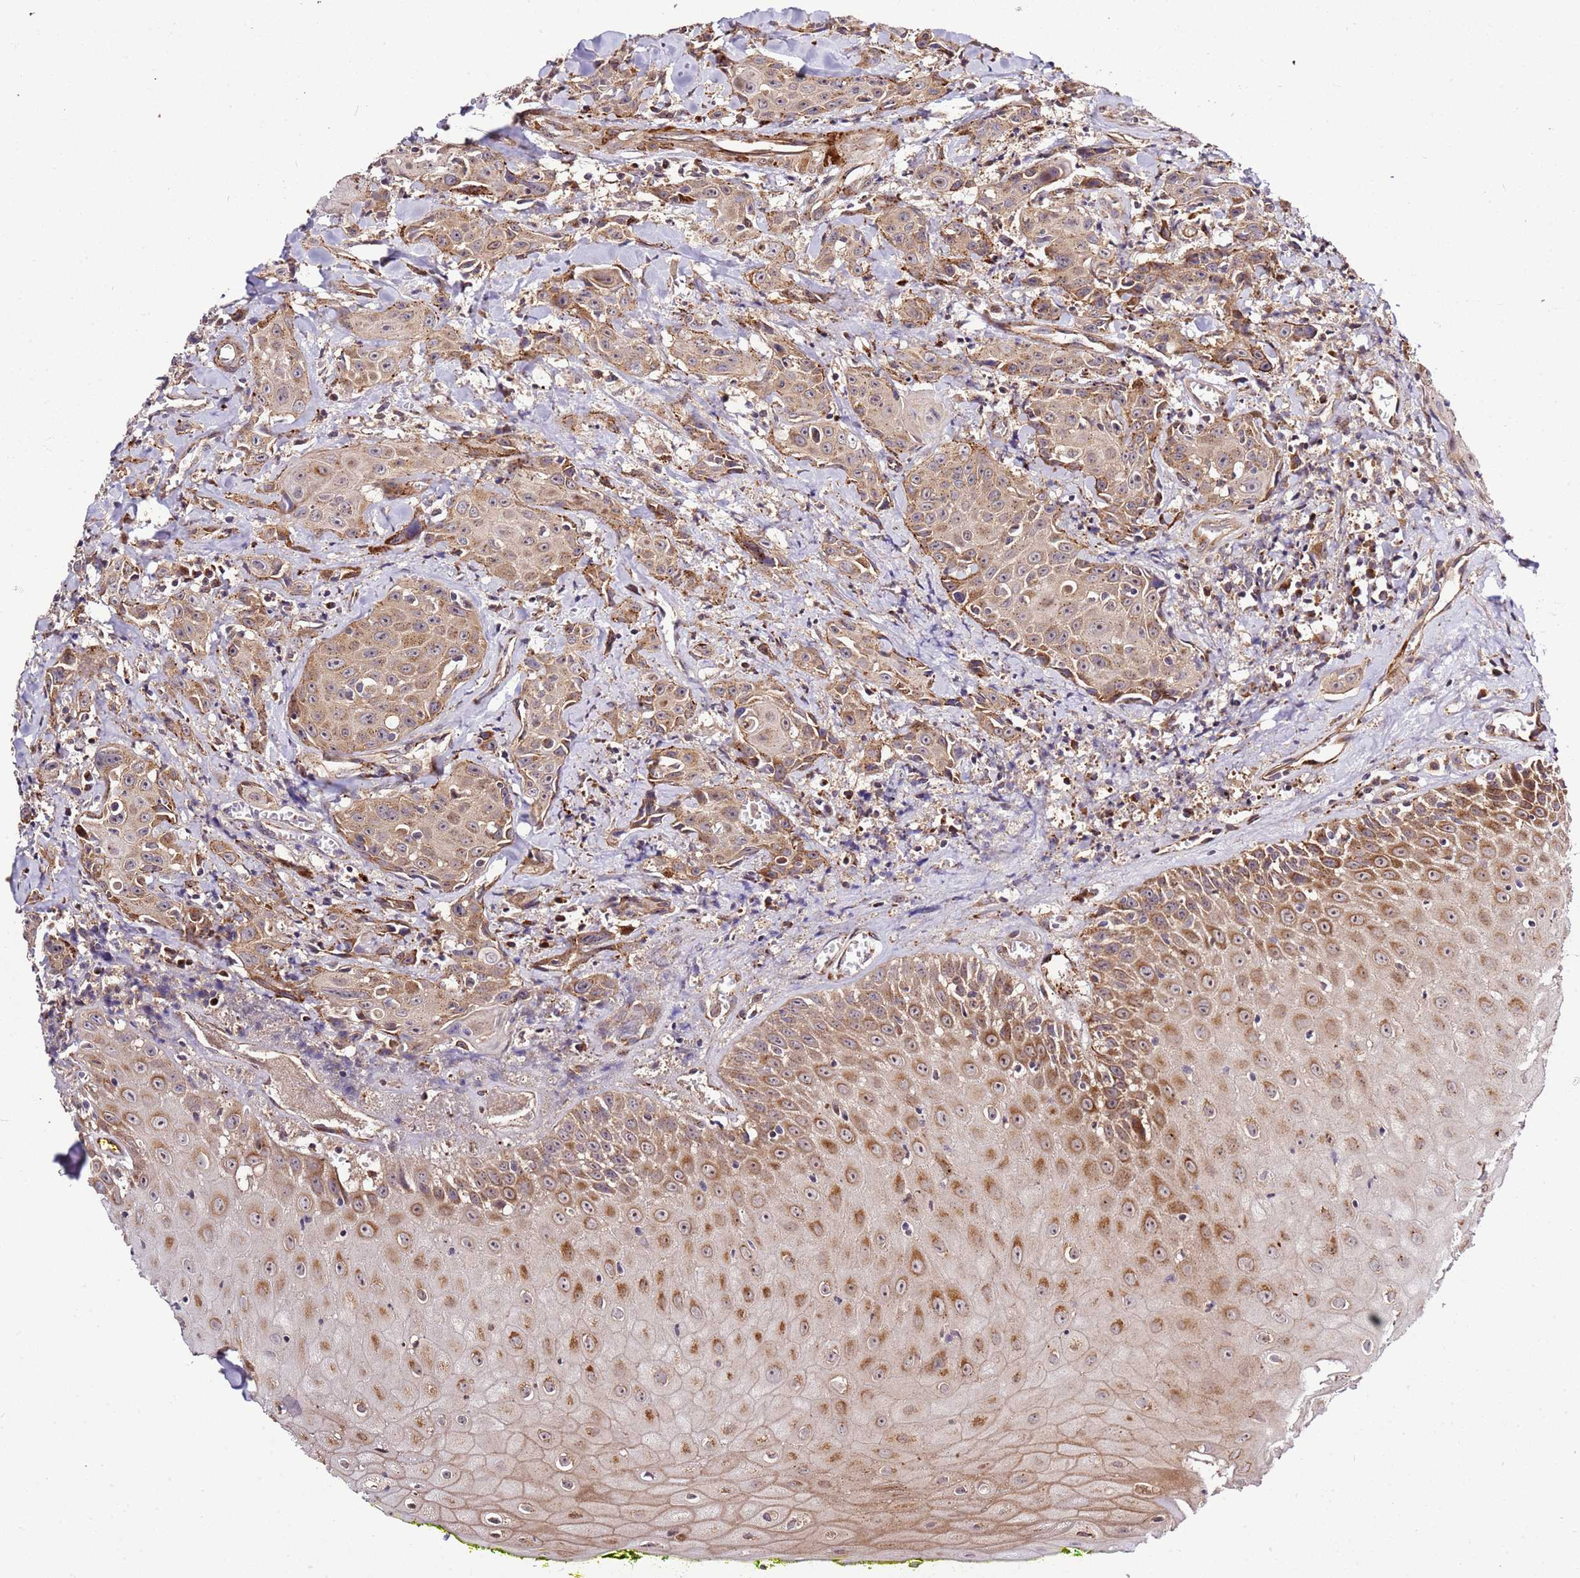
{"staining": {"intensity": "moderate", "quantity": ">75%", "location": "cytoplasmic/membranous"}, "tissue": "head and neck cancer", "cell_type": "Tumor cells", "image_type": "cancer", "snomed": [{"axis": "morphology", "description": "Squamous cell carcinoma, NOS"}, {"axis": "topography", "description": "Oral tissue"}, {"axis": "topography", "description": "Head-Neck"}], "caption": "Immunohistochemistry (IHC) staining of head and neck cancer, which exhibits medium levels of moderate cytoplasmic/membranous staining in about >75% of tumor cells indicating moderate cytoplasmic/membranous protein positivity. The staining was performed using DAB (3,3'-diaminobenzidine) (brown) for protein detection and nuclei were counterstained in hematoxylin (blue).", "gene": "PVRIG", "patient": {"sex": "female", "age": 82}}